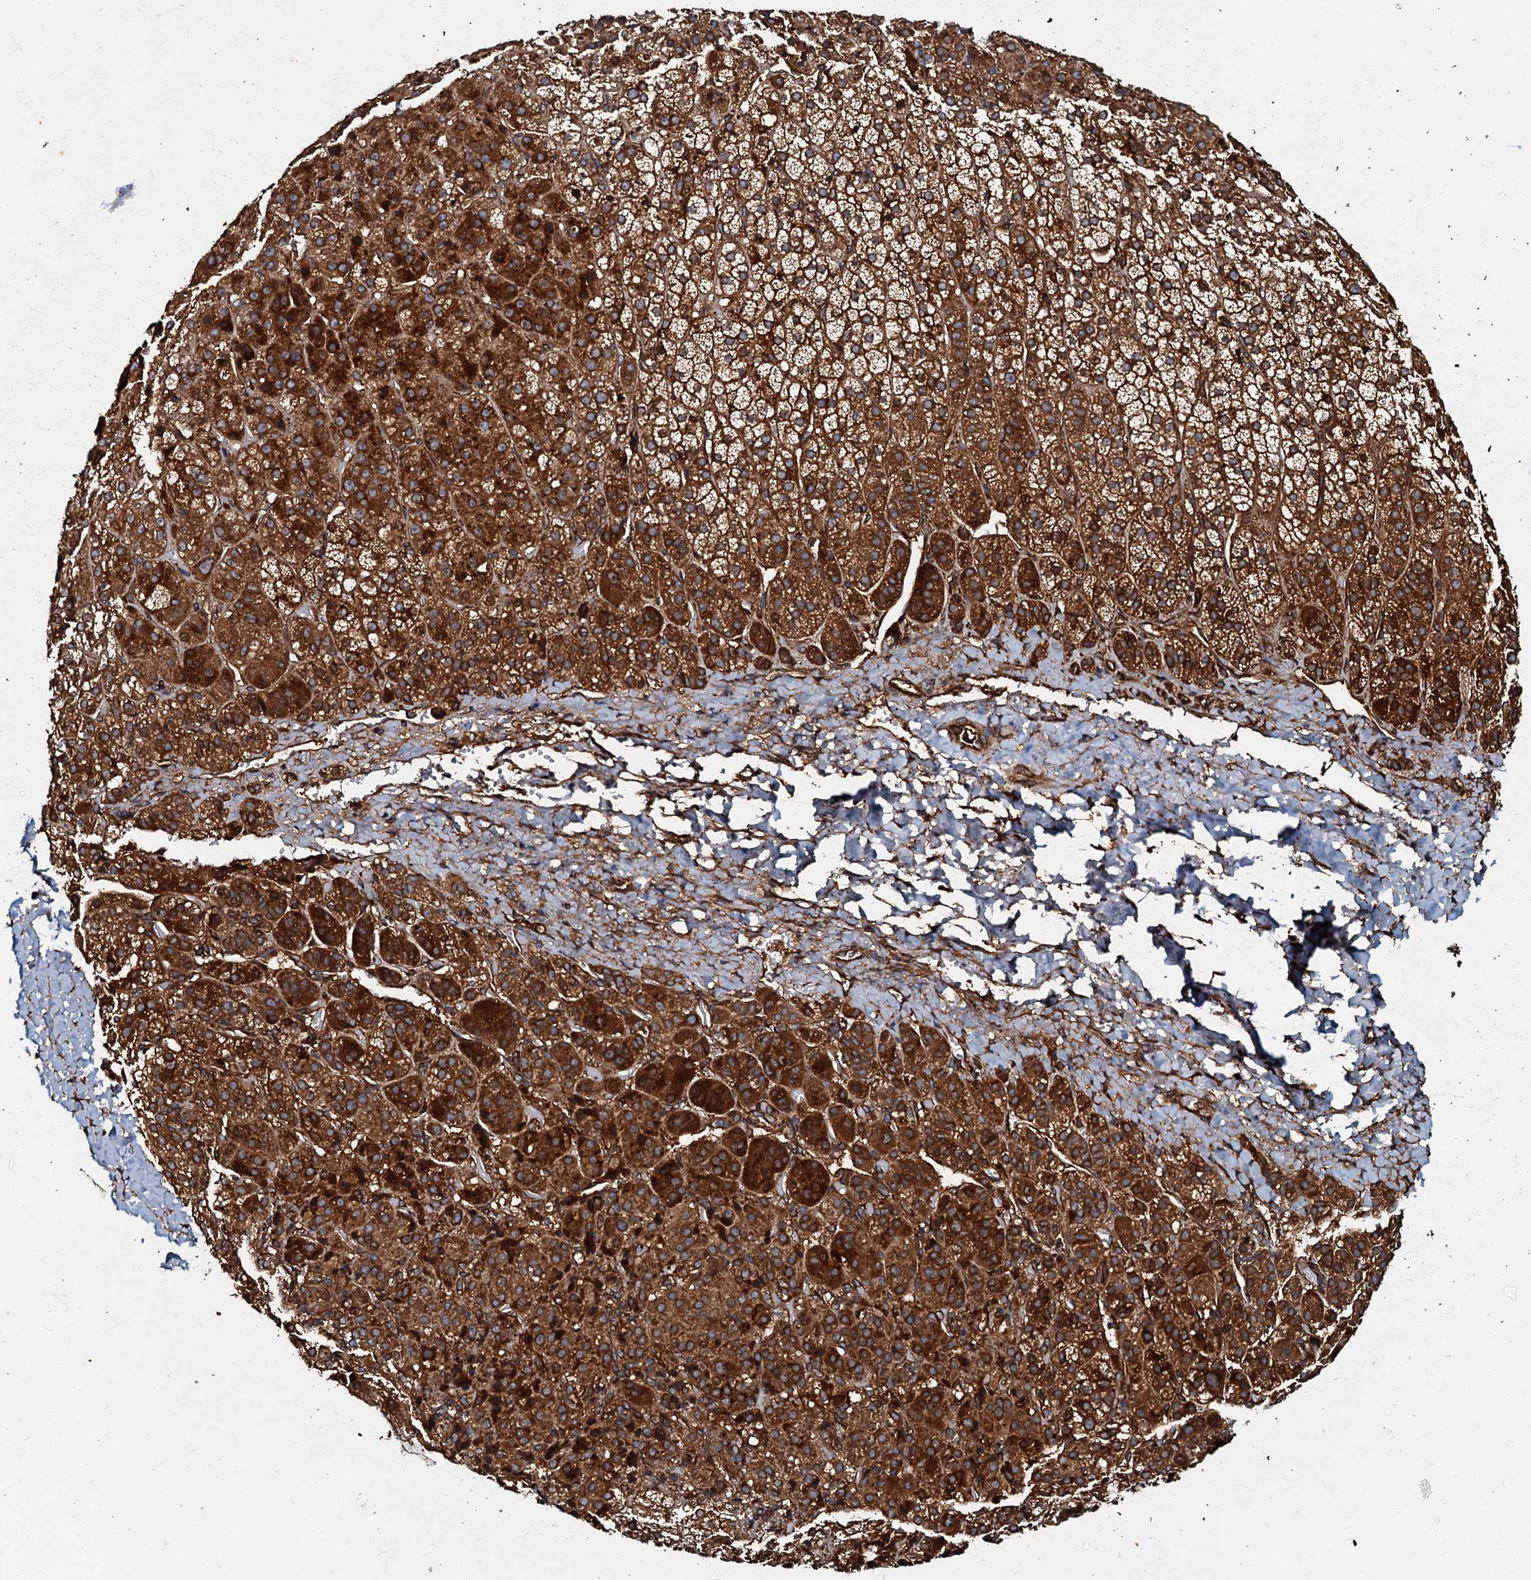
{"staining": {"intensity": "strong", "quantity": ">75%", "location": "cytoplasmic/membranous"}, "tissue": "adrenal gland", "cell_type": "Glandular cells", "image_type": "normal", "snomed": [{"axis": "morphology", "description": "Normal tissue, NOS"}, {"axis": "topography", "description": "Adrenal gland"}], "caption": "Strong cytoplasmic/membranous protein positivity is seen in approximately >75% of glandular cells in adrenal gland.", "gene": "BLOC1S6", "patient": {"sex": "female", "age": 57}}